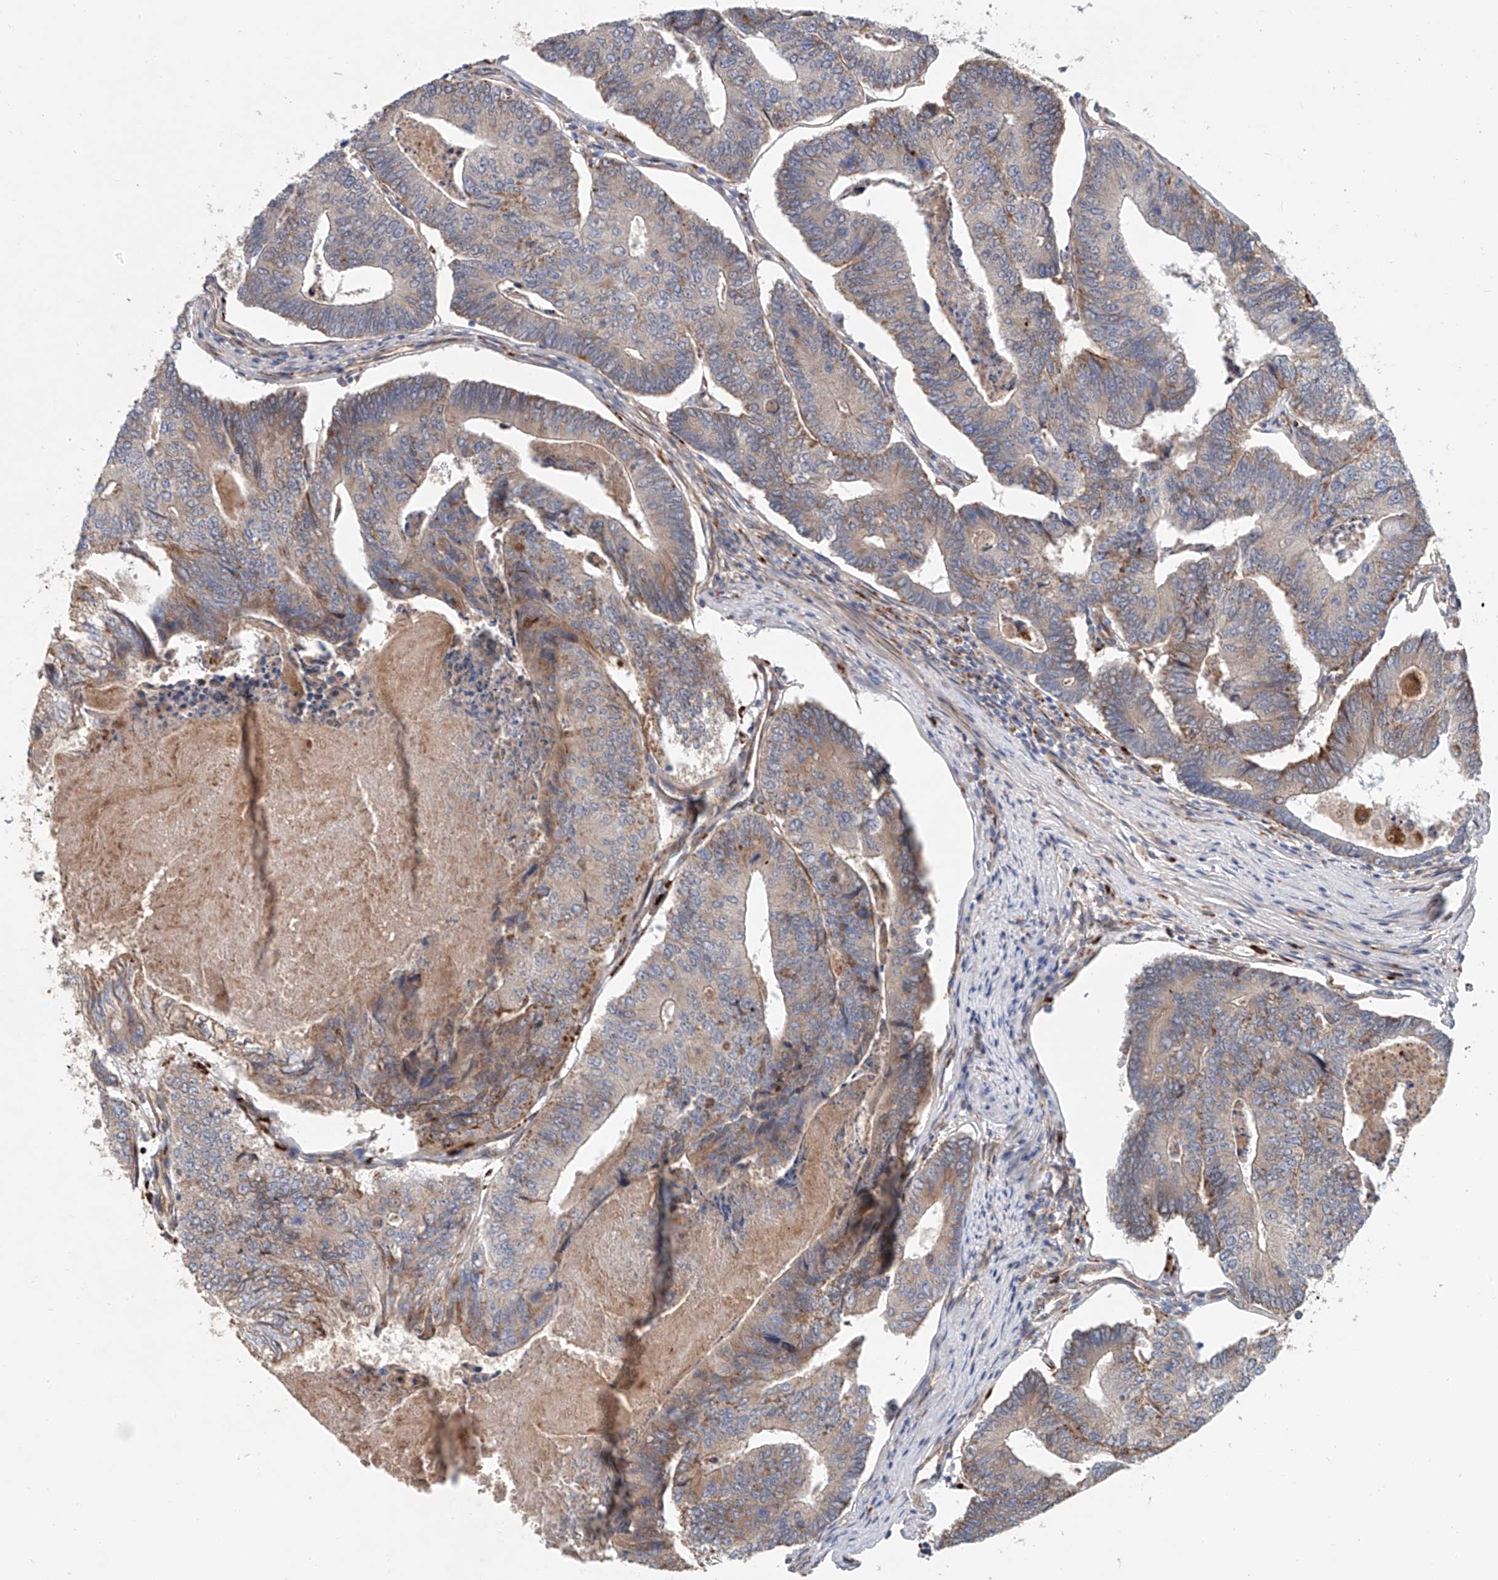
{"staining": {"intensity": "weak", "quantity": "25%-75%", "location": "cytoplasmic/membranous"}, "tissue": "colorectal cancer", "cell_type": "Tumor cells", "image_type": "cancer", "snomed": [{"axis": "morphology", "description": "Adenocarcinoma, NOS"}, {"axis": "topography", "description": "Colon"}], "caption": "There is low levels of weak cytoplasmic/membranous positivity in tumor cells of colorectal adenocarcinoma, as demonstrated by immunohistochemical staining (brown color).", "gene": "HGSNAT", "patient": {"sex": "female", "age": 67}}